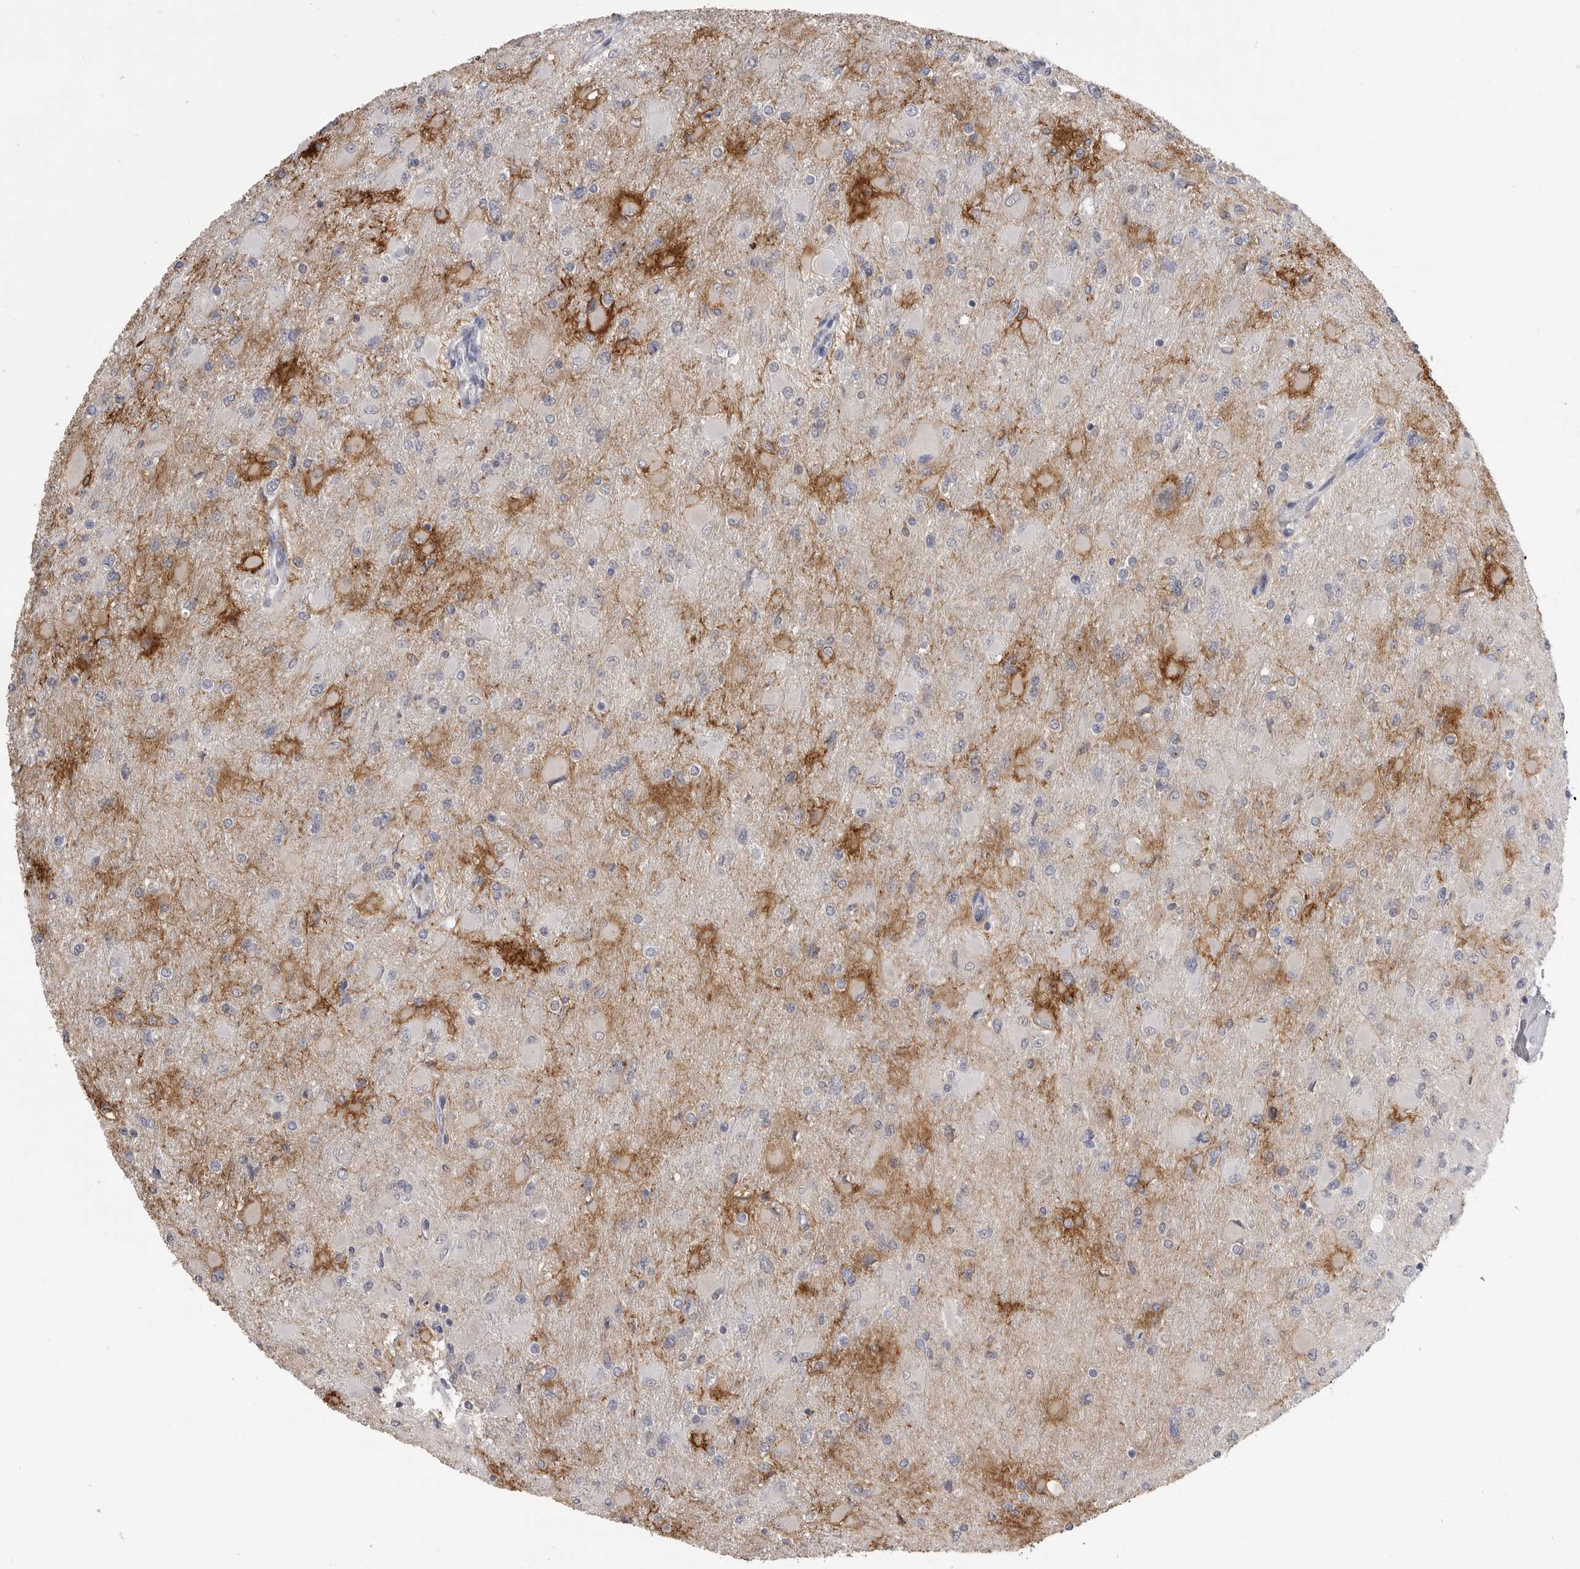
{"staining": {"intensity": "negative", "quantity": "none", "location": "none"}, "tissue": "glioma", "cell_type": "Tumor cells", "image_type": "cancer", "snomed": [{"axis": "morphology", "description": "Glioma, malignant, High grade"}, {"axis": "topography", "description": "Cerebral cortex"}], "caption": "A photomicrograph of human glioma is negative for staining in tumor cells.", "gene": "PLEKHF1", "patient": {"sex": "female", "age": 36}}